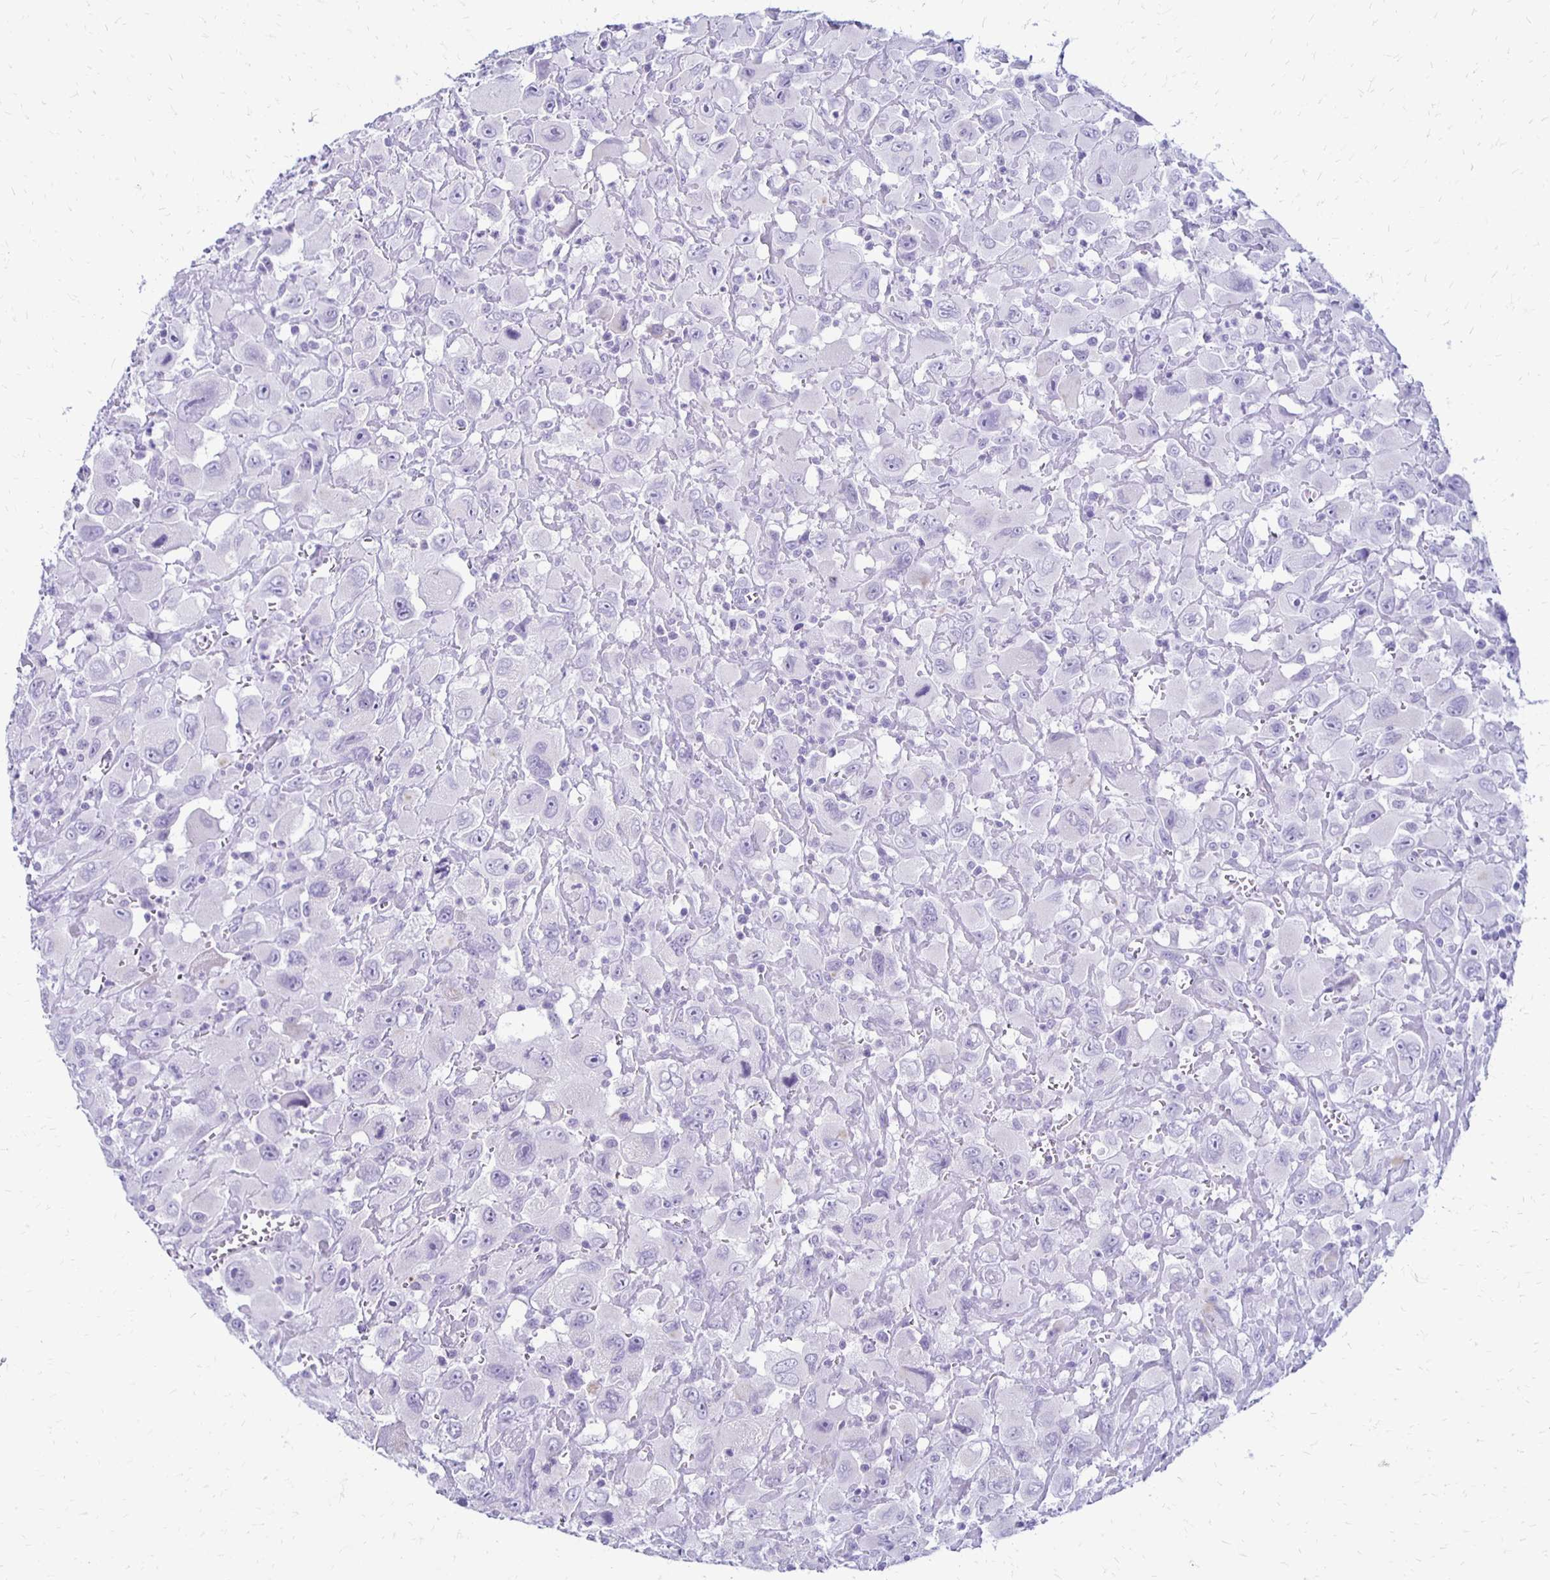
{"staining": {"intensity": "negative", "quantity": "none", "location": "none"}, "tissue": "head and neck cancer", "cell_type": "Tumor cells", "image_type": "cancer", "snomed": [{"axis": "morphology", "description": "Squamous cell carcinoma, NOS"}, {"axis": "morphology", "description": "Squamous cell carcinoma, metastatic, NOS"}, {"axis": "topography", "description": "Oral tissue"}, {"axis": "topography", "description": "Head-Neck"}], "caption": "Head and neck cancer (metastatic squamous cell carcinoma) stained for a protein using immunohistochemistry (IHC) reveals no expression tumor cells.", "gene": "RYR1", "patient": {"sex": "female", "age": 85}}